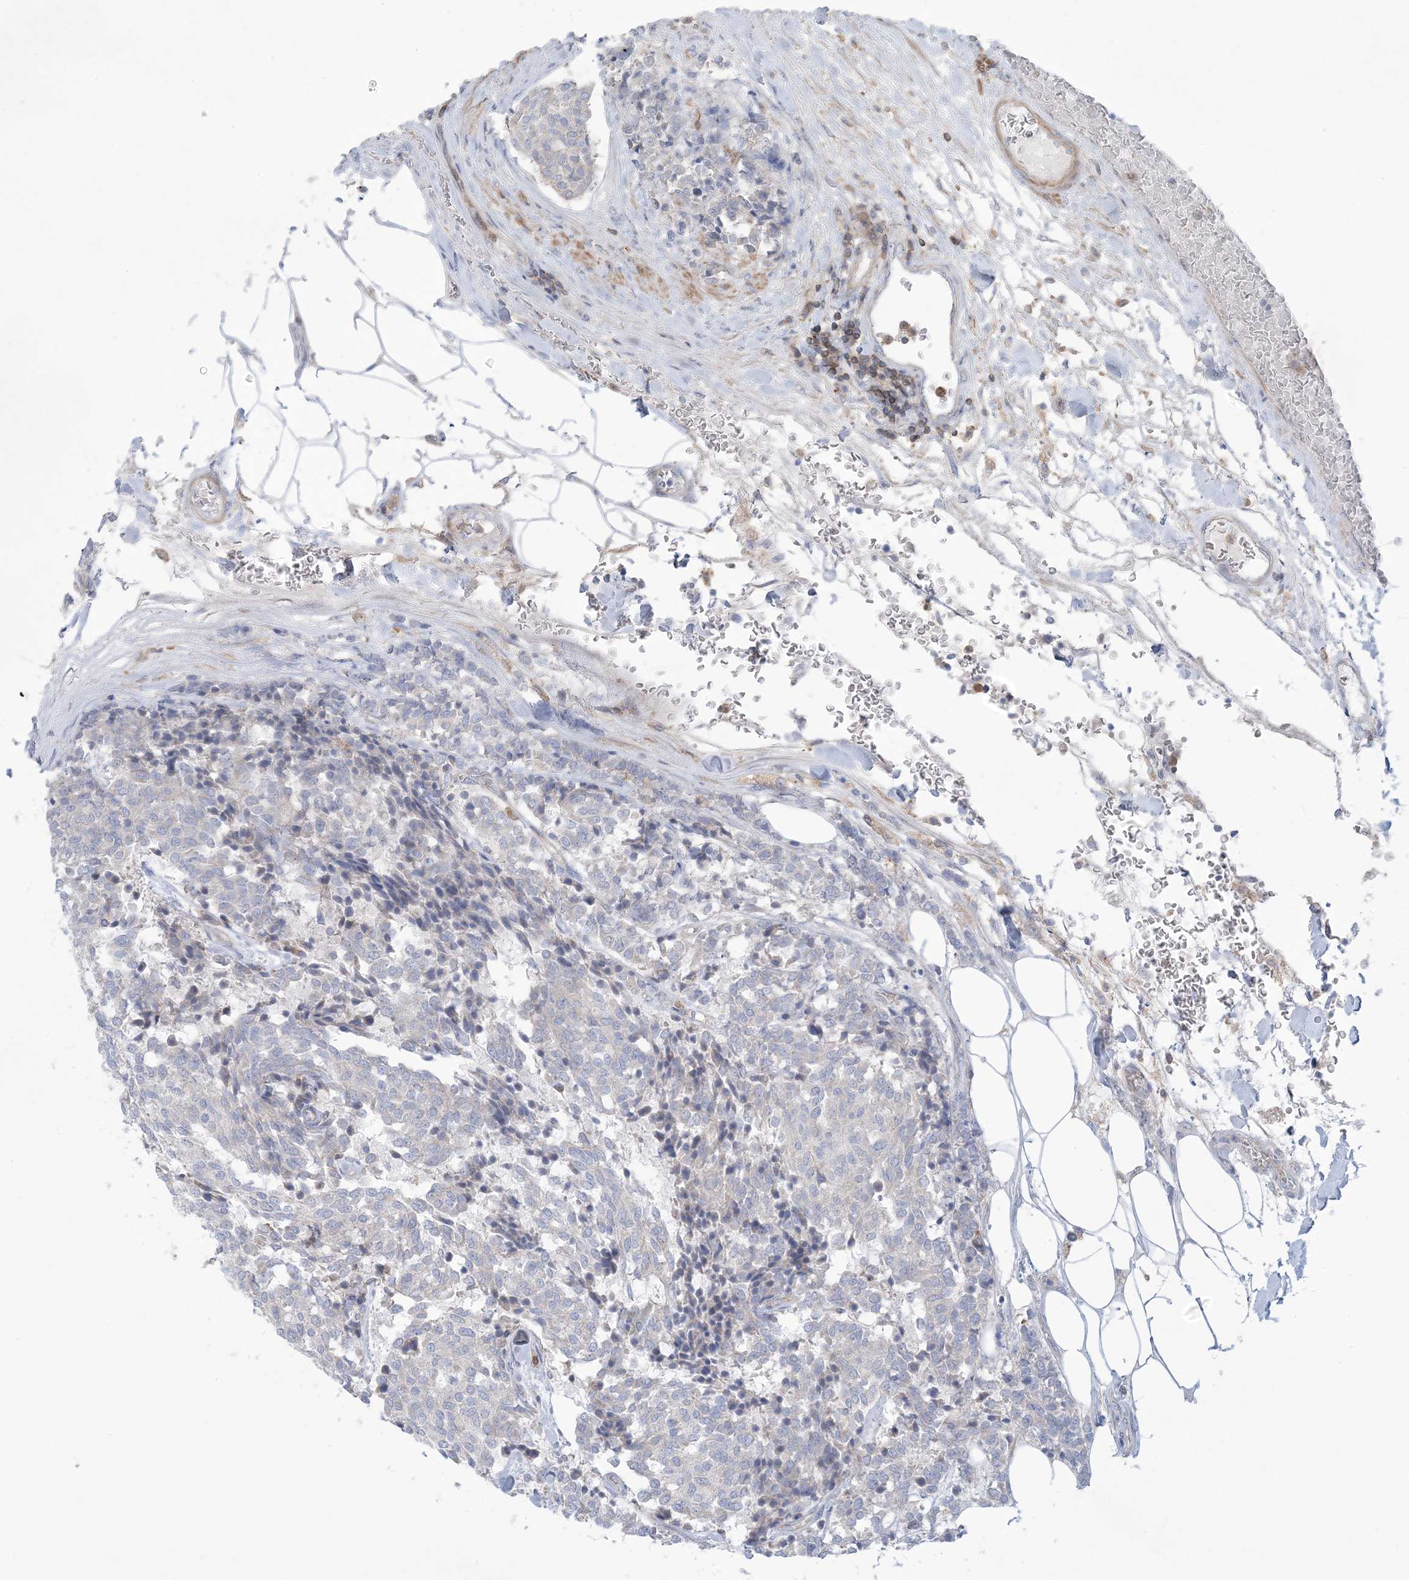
{"staining": {"intensity": "negative", "quantity": "none", "location": "none"}, "tissue": "carcinoid", "cell_type": "Tumor cells", "image_type": "cancer", "snomed": [{"axis": "morphology", "description": "Carcinoid, malignant, NOS"}, {"axis": "topography", "description": "Pancreas"}], "caption": "Tumor cells show no significant protein positivity in carcinoid.", "gene": "ARHGAP30", "patient": {"sex": "female", "age": 54}}